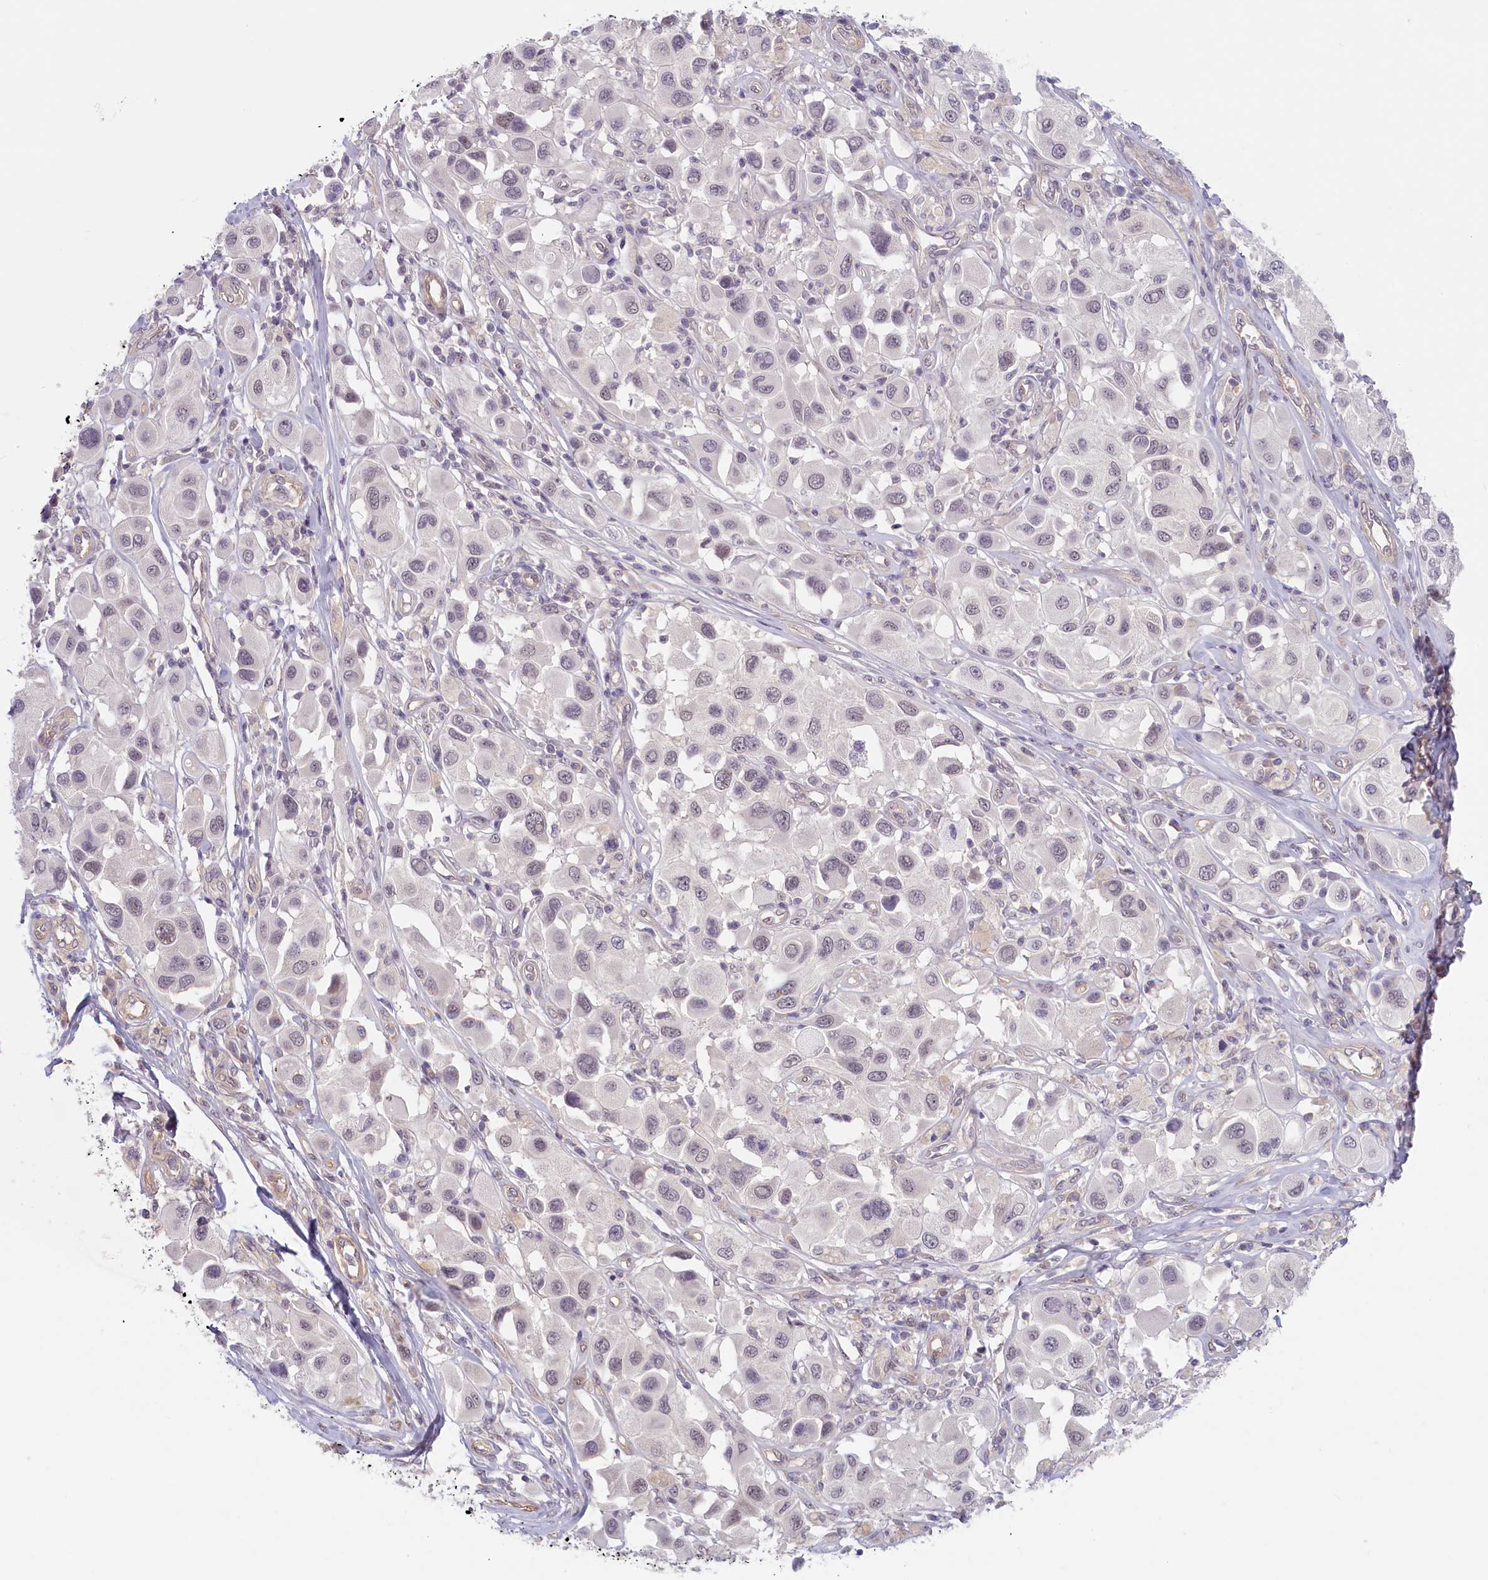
{"staining": {"intensity": "weak", "quantity": "<25%", "location": "nuclear"}, "tissue": "melanoma", "cell_type": "Tumor cells", "image_type": "cancer", "snomed": [{"axis": "morphology", "description": "Malignant melanoma, Metastatic site"}, {"axis": "topography", "description": "Skin"}], "caption": "Malignant melanoma (metastatic site) stained for a protein using immunohistochemistry demonstrates no staining tumor cells.", "gene": "C19orf44", "patient": {"sex": "male", "age": 41}}